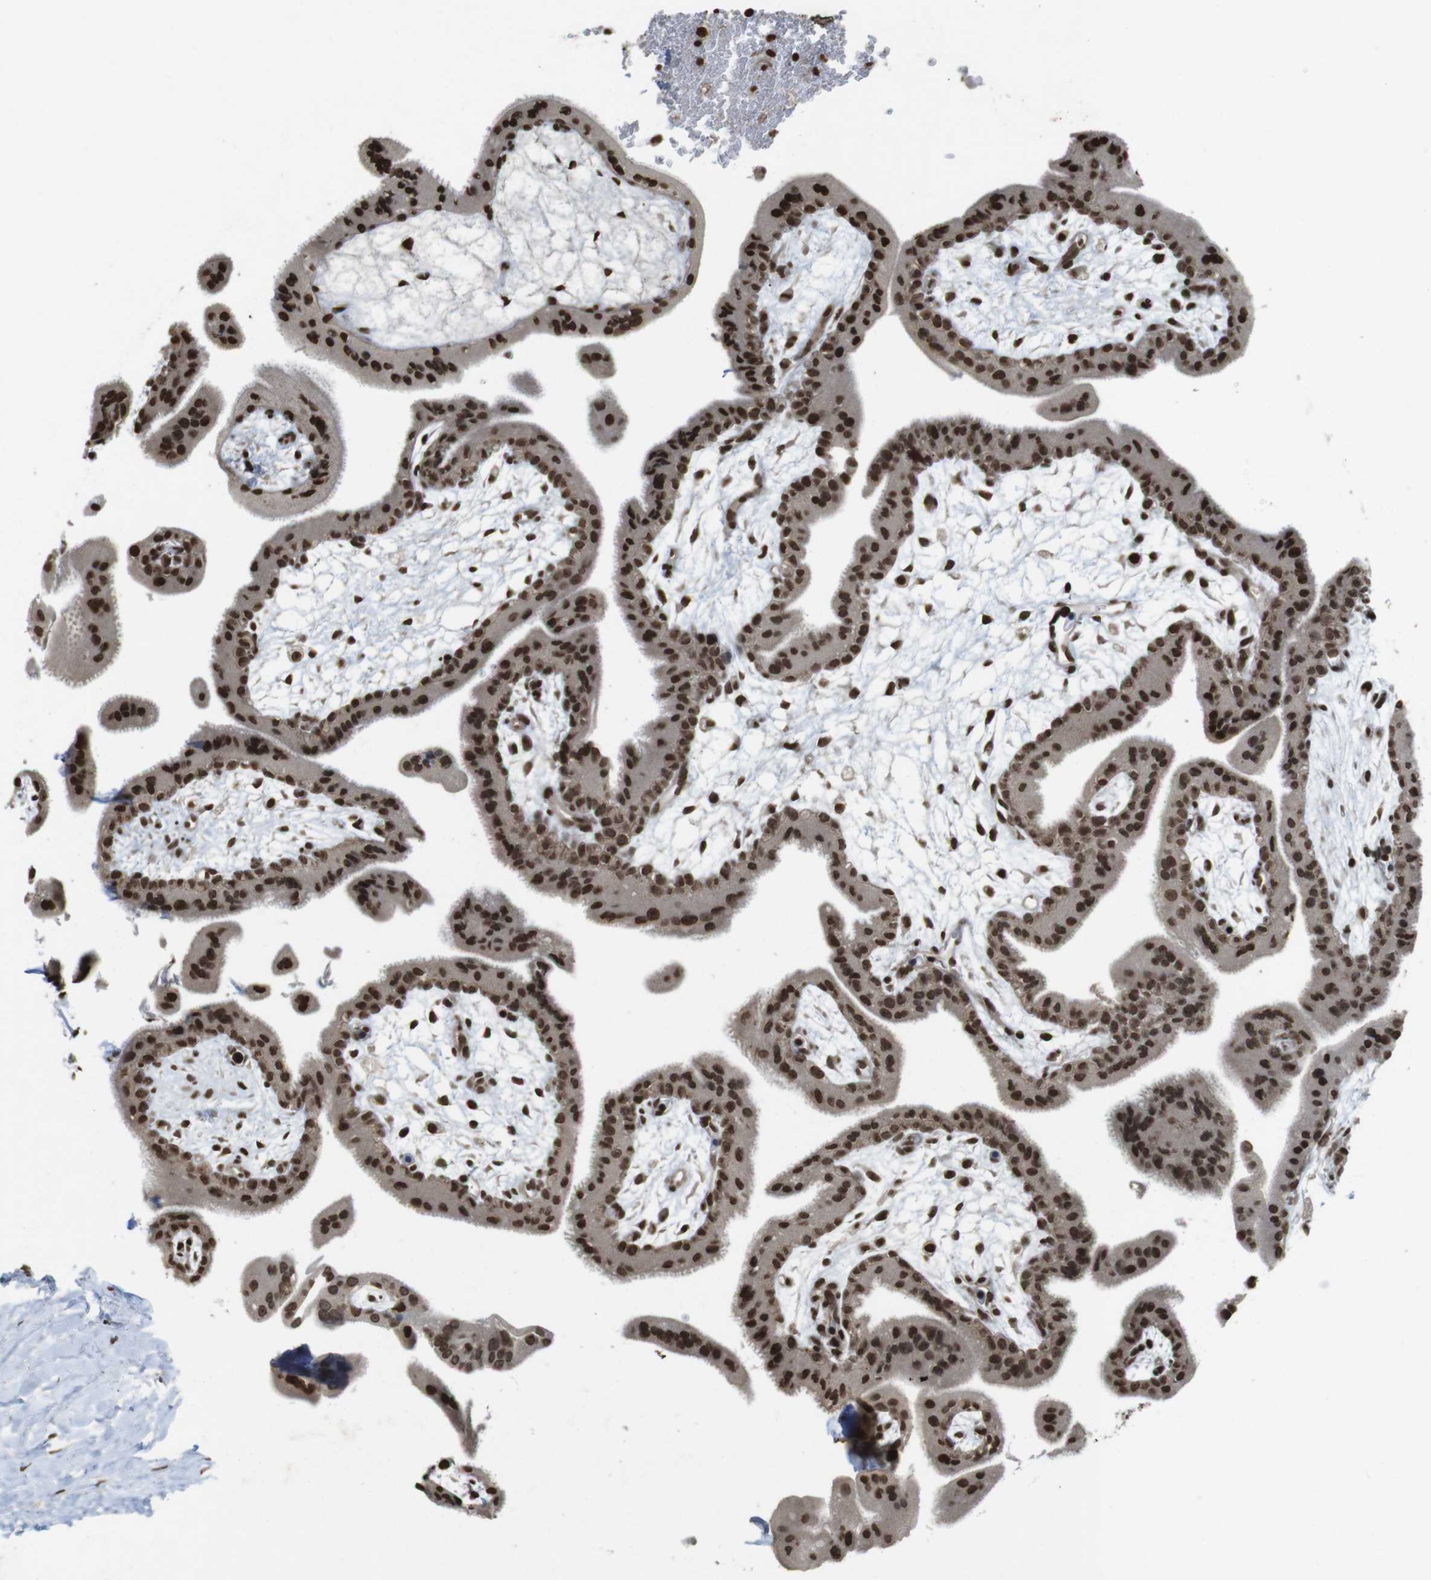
{"staining": {"intensity": "strong", "quantity": ">75%", "location": "nuclear"}, "tissue": "placenta", "cell_type": "Trophoblastic cells", "image_type": "normal", "snomed": [{"axis": "morphology", "description": "Normal tissue, NOS"}, {"axis": "topography", "description": "Placenta"}], "caption": "Placenta stained with DAB (3,3'-diaminobenzidine) IHC reveals high levels of strong nuclear staining in about >75% of trophoblastic cells.", "gene": "FOXA3", "patient": {"sex": "female", "age": 35}}